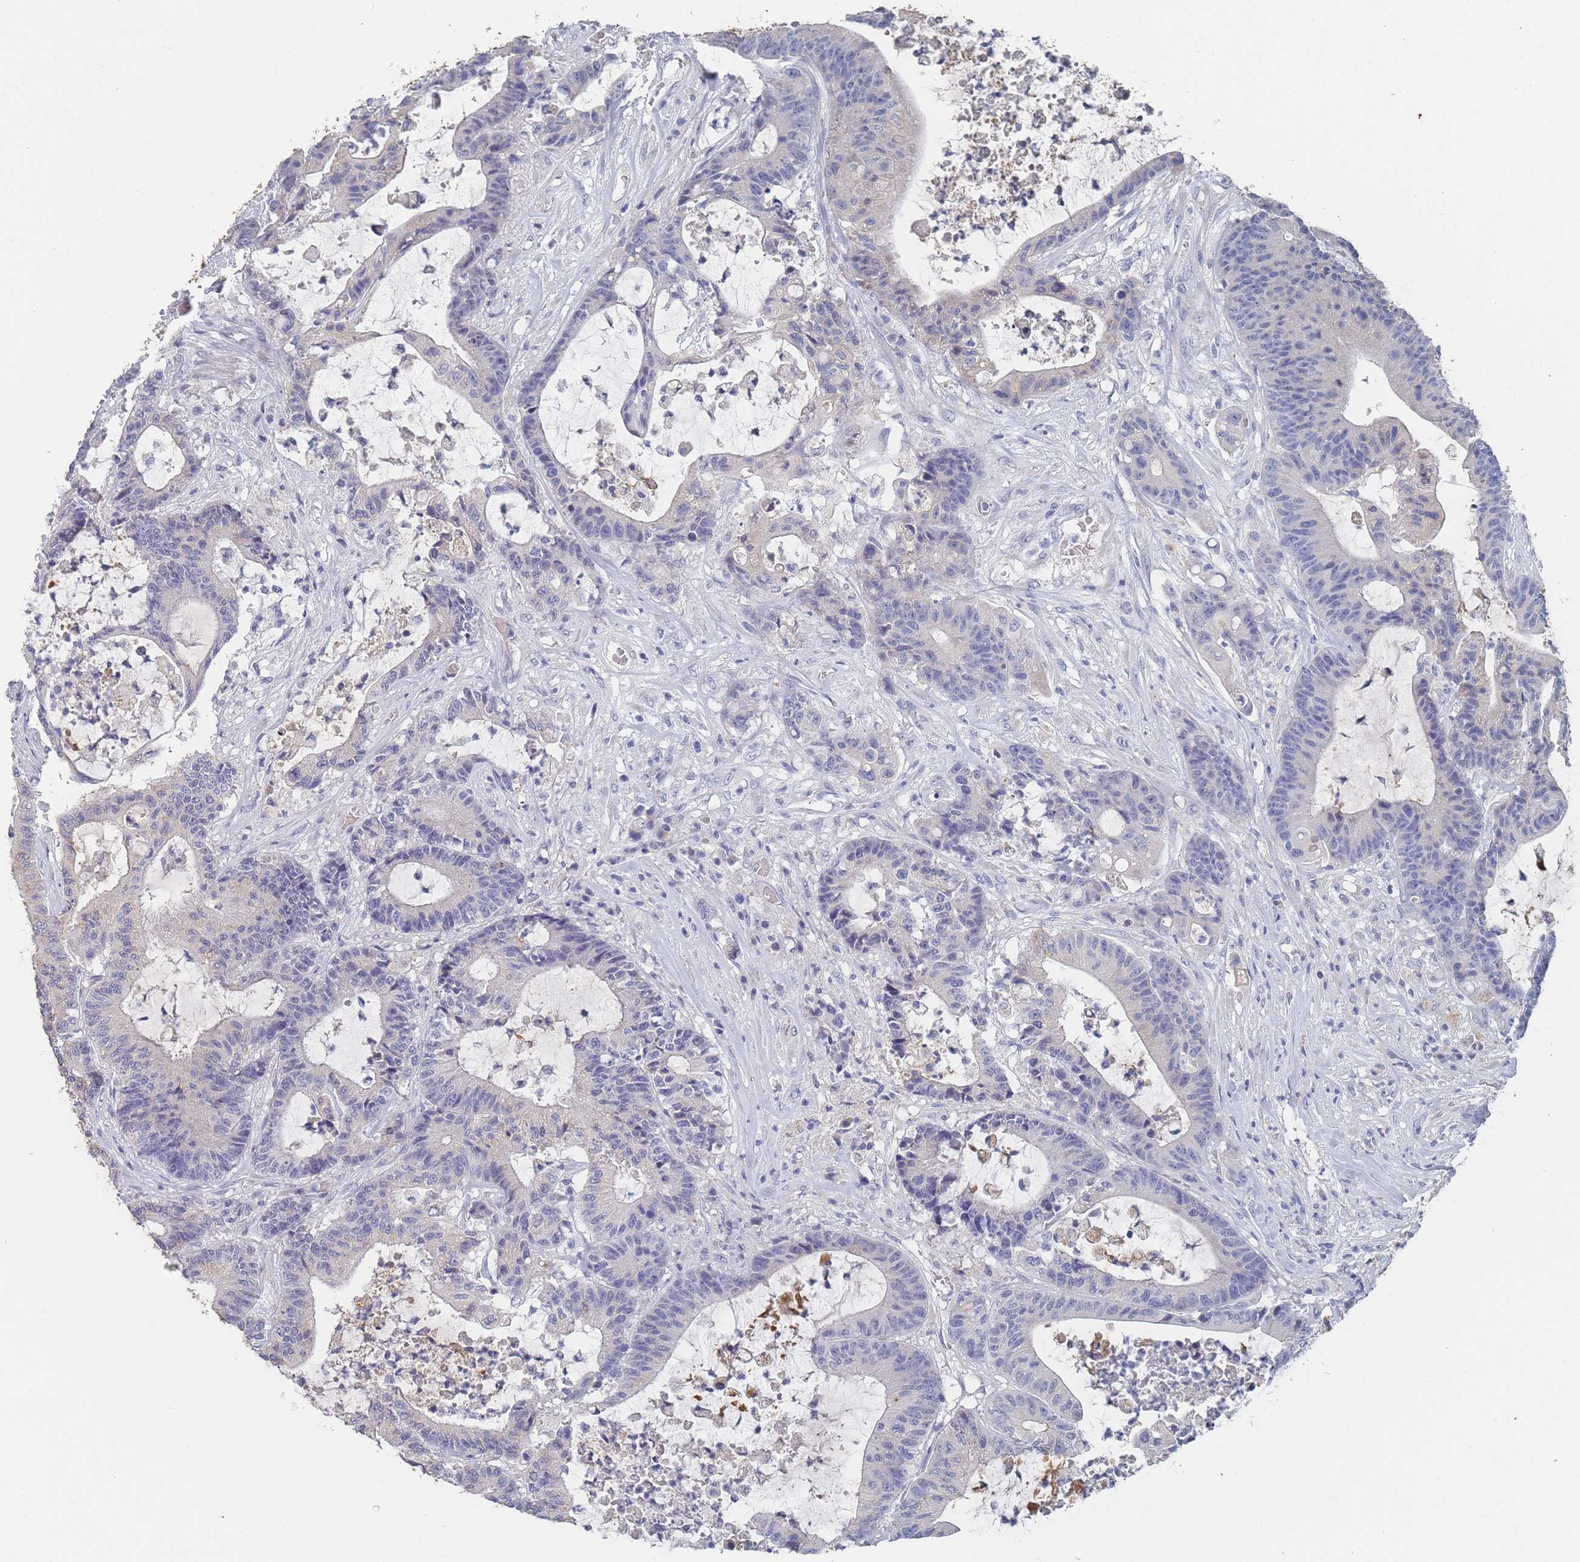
{"staining": {"intensity": "negative", "quantity": "none", "location": "none"}, "tissue": "colorectal cancer", "cell_type": "Tumor cells", "image_type": "cancer", "snomed": [{"axis": "morphology", "description": "Adenocarcinoma, NOS"}, {"axis": "topography", "description": "Colon"}], "caption": "Tumor cells show no significant expression in colorectal cancer.", "gene": "ACAD11", "patient": {"sex": "female", "age": 84}}